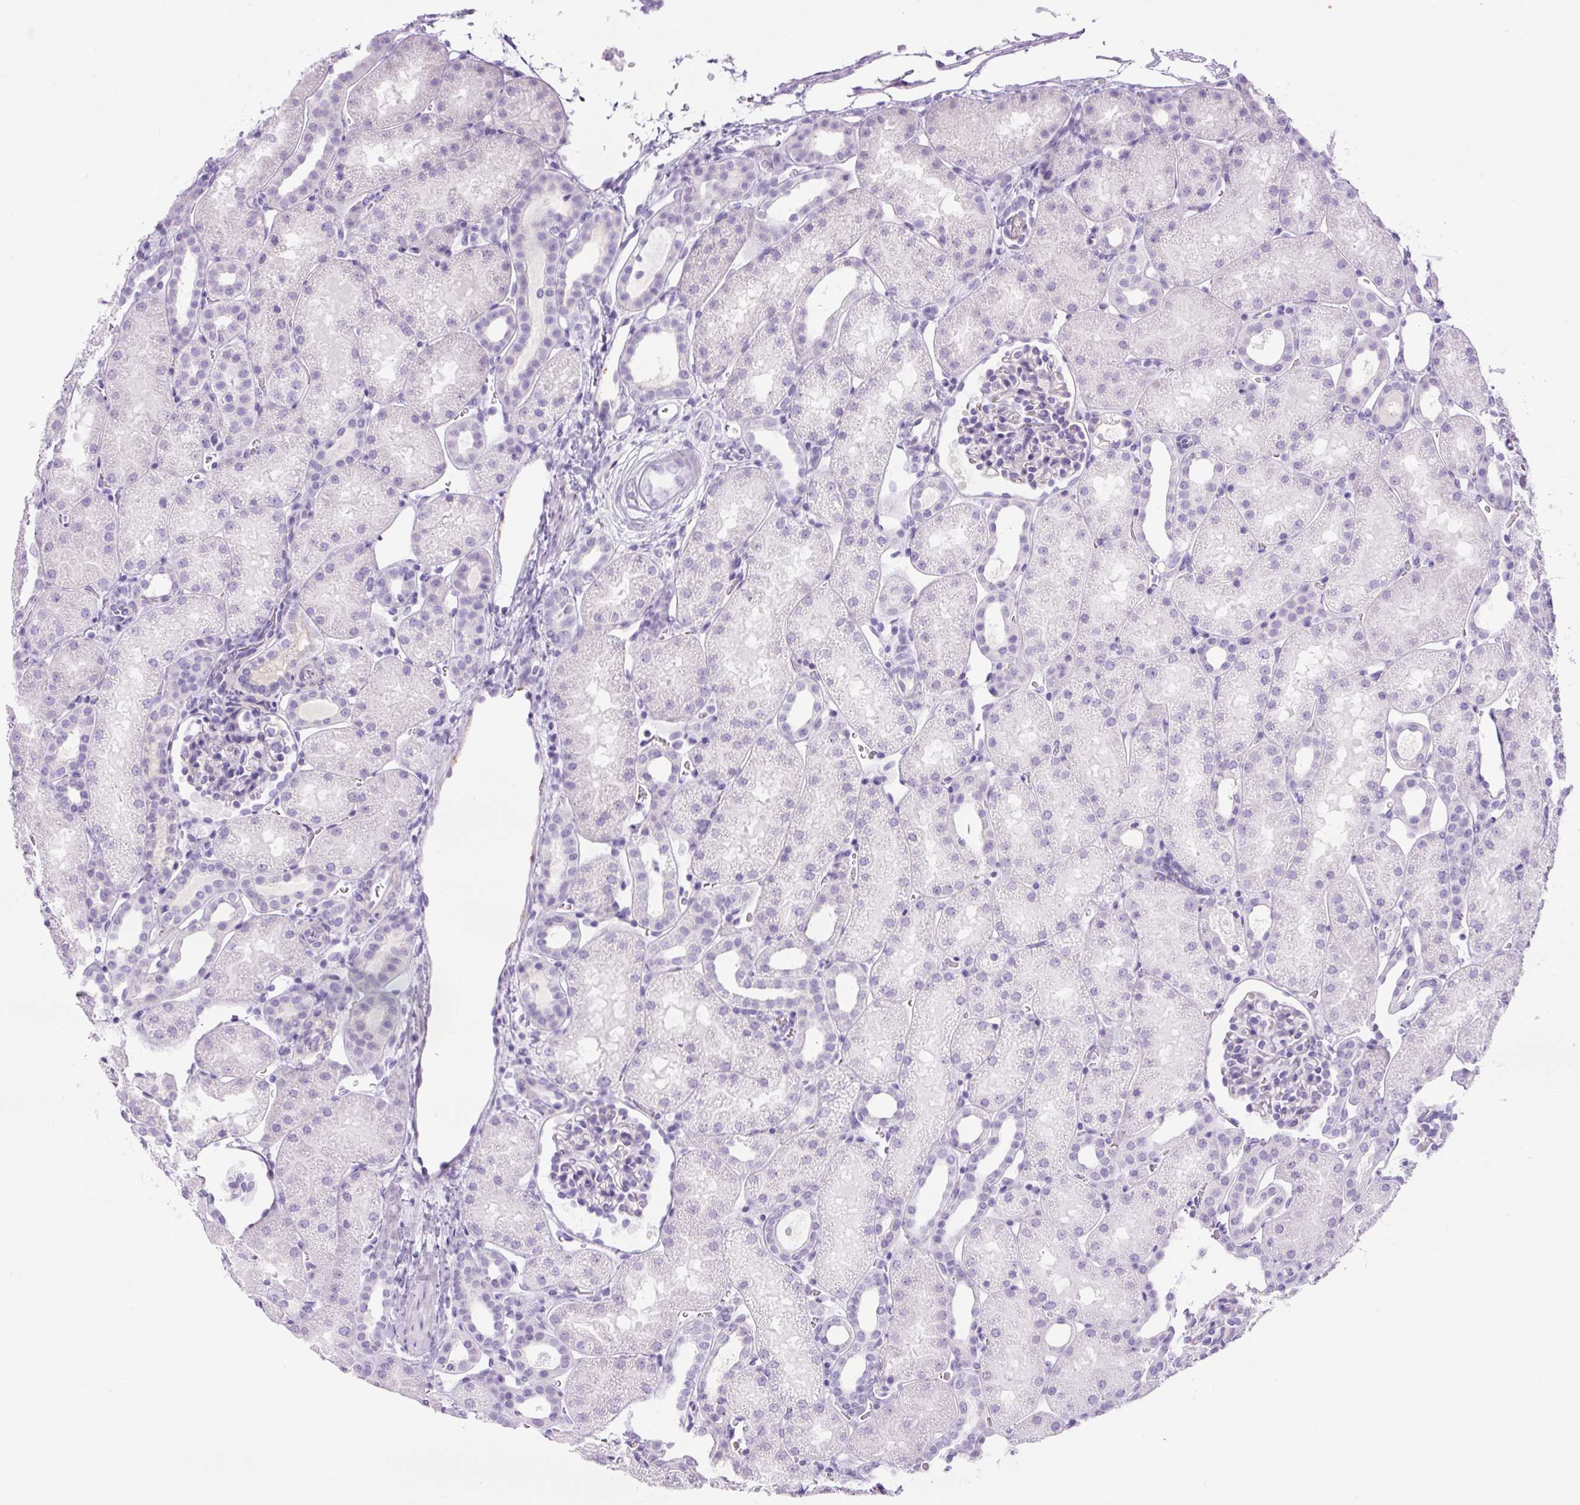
{"staining": {"intensity": "negative", "quantity": "none", "location": "none"}, "tissue": "kidney", "cell_type": "Cells in glomeruli", "image_type": "normal", "snomed": [{"axis": "morphology", "description": "Normal tissue, NOS"}, {"axis": "topography", "description": "Kidney"}], "caption": "Kidney was stained to show a protein in brown. There is no significant positivity in cells in glomeruli. Nuclei are stained in blue.", "gene": "RSPO4", "patient": {"sex": "male", "age": 2}}